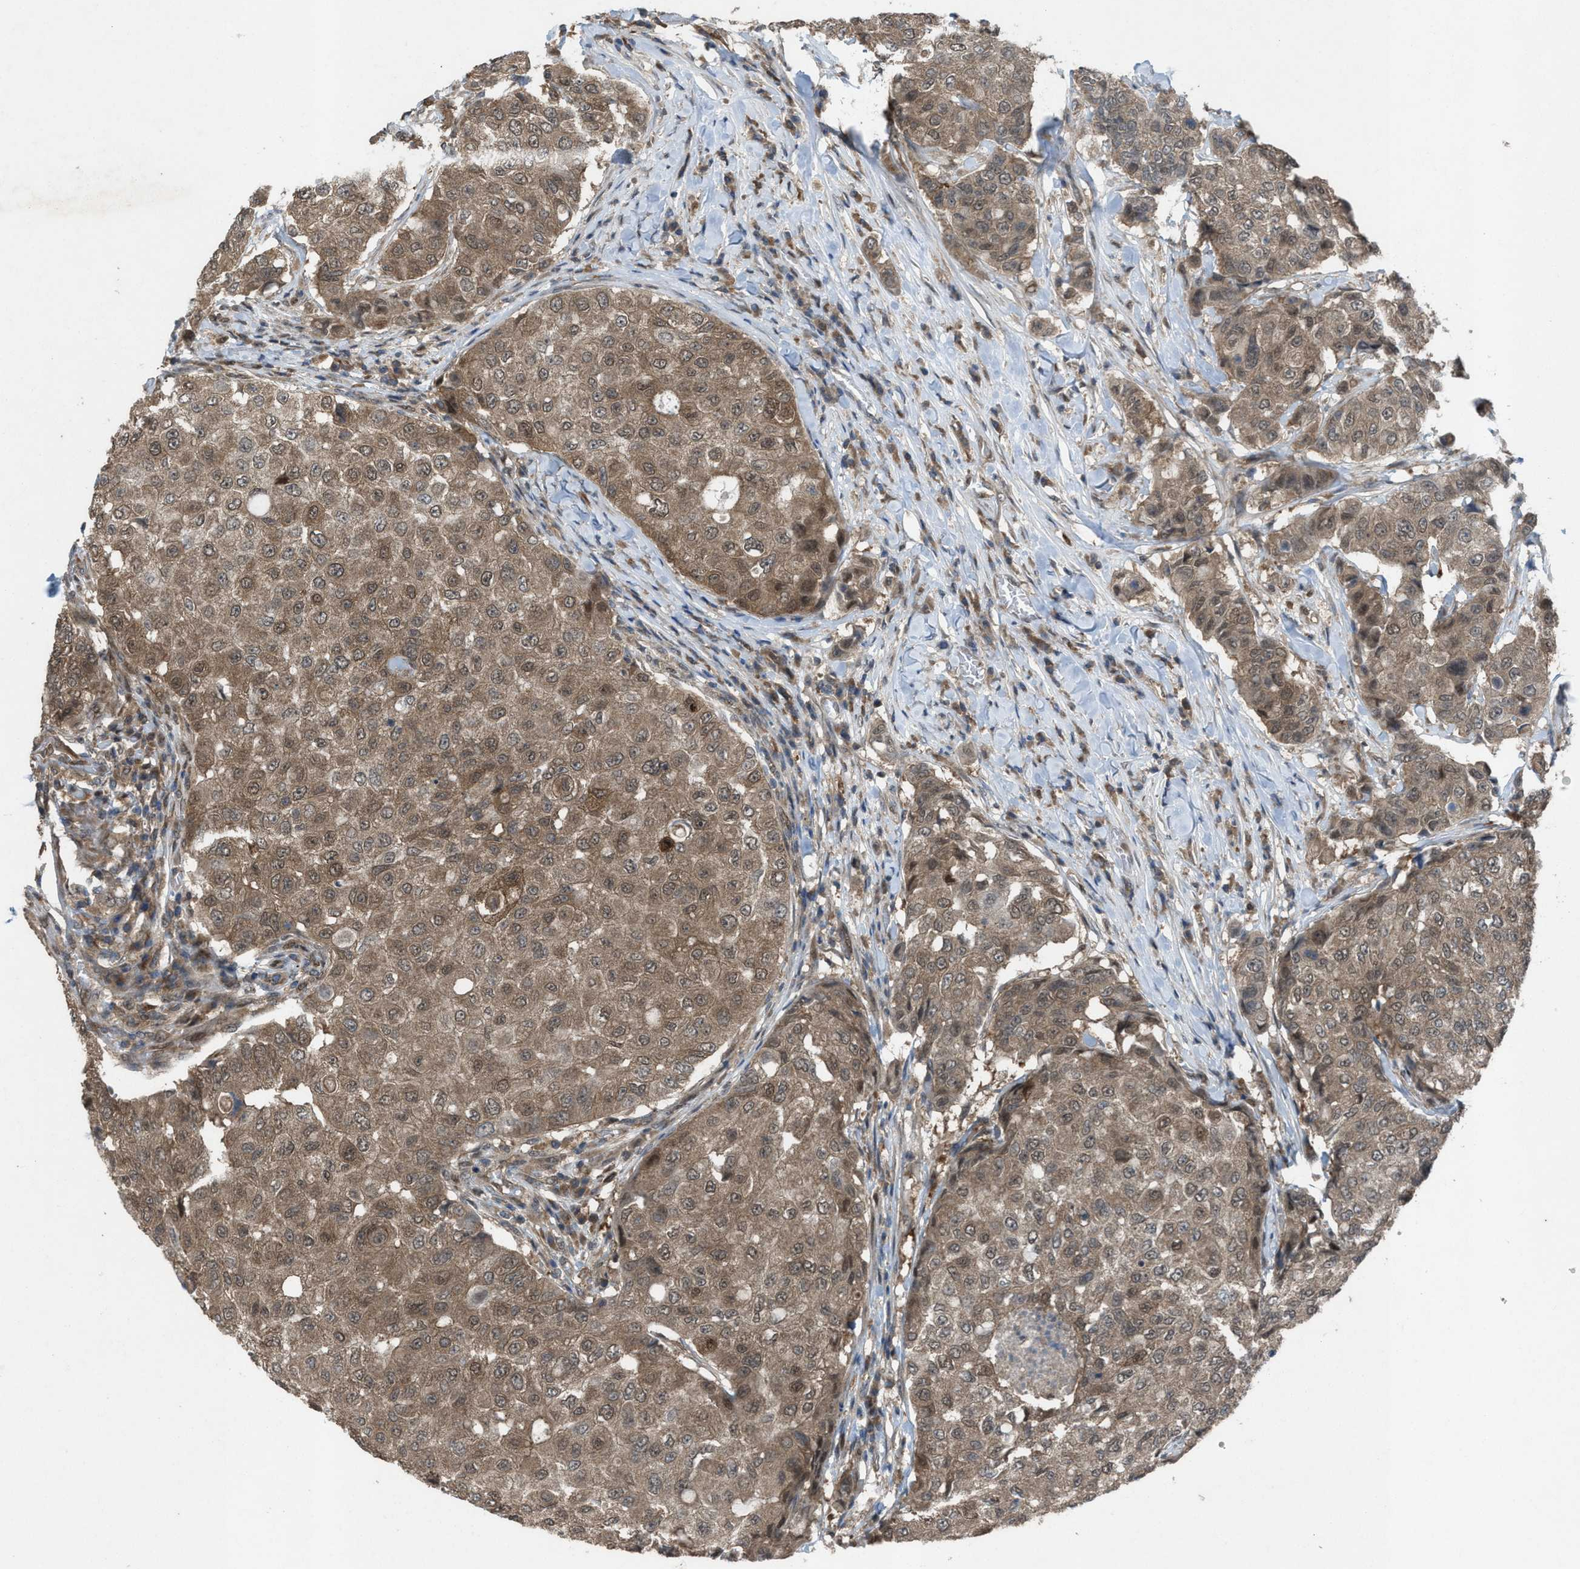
{"staining": {"intensity": "moderate", "quantity": ">75%", "location": "cytoplasmic/membranous"}, "tissue": "breast cancer", "cell_type": "Tumor cells", "image_type": "cancer", "snomed": [{"axis": "morphology", "description": "Duct carcinoma"}, {"axis": "topography", "description": "Breast"}], "caption": "Breast cancer (intraductal carcinoma) tissue shows moderate cytoplasmic/membranous staining in about >75% of tumor cells, visualized by immunohistochemistry. Nuclei are stained in blue.", "gene": "PLAA", "patient": {"sex": "female", "age": 27}}